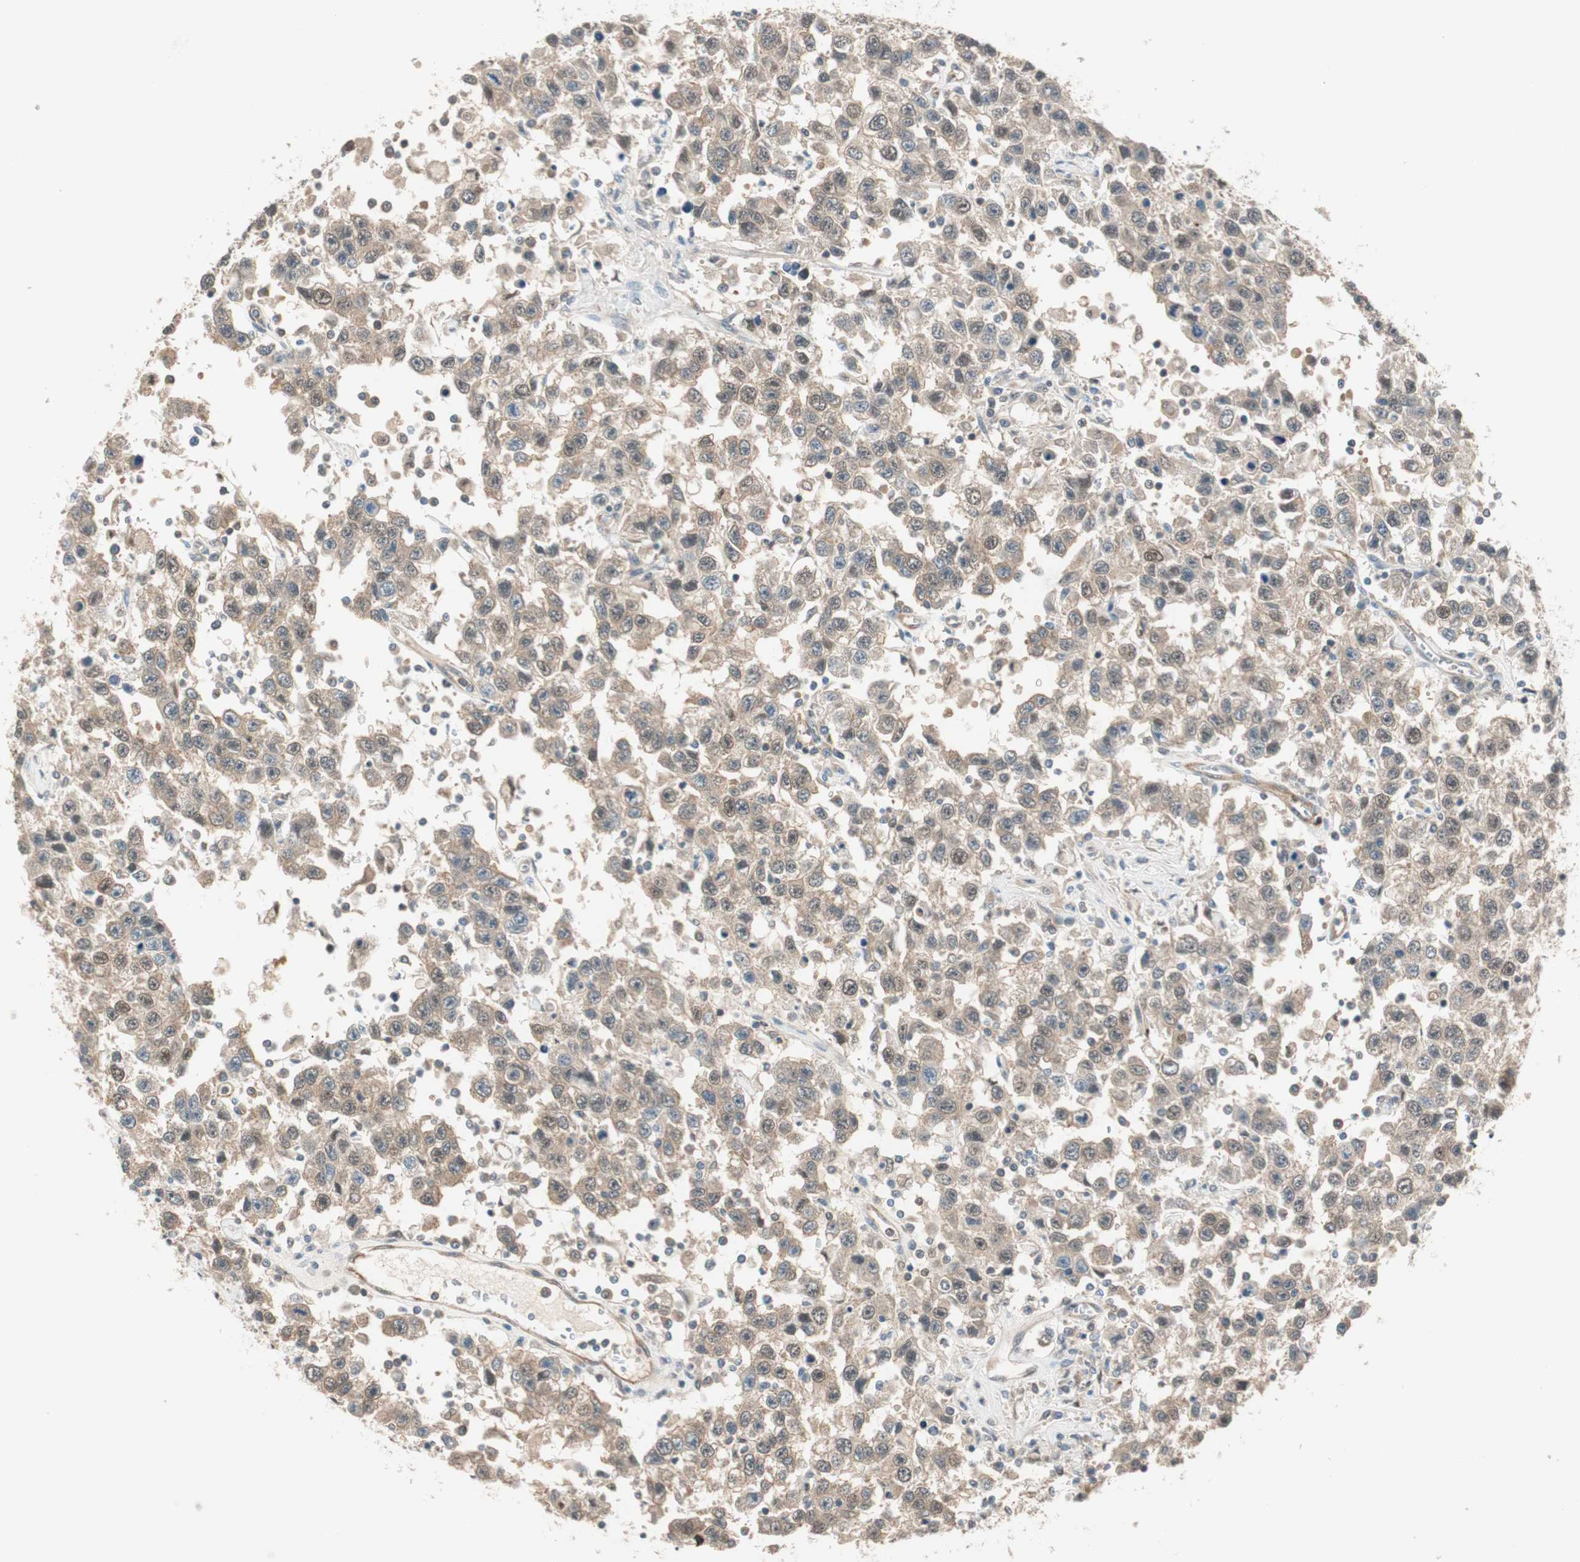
{"staining": {"intensity": "weak", "quantity": ">75%", "location": "cytoplasmic/membranous,nuclear"}, "tissue": "testis cancer", "cell_type": "Tumor cells", "image_type": "cancer", "snomed": [{"axis": "morphology", "description": "Seminoma, NOS"}, {"axis": "topography", "description": "Testis"}], "caption": "About >75% of tumor cells in testis seminoma display weak cytoplasmic/membranous and nuclear protein positivity as visualized by brown immunohistochemical staining.", "gene": "PSMD8", "patient": {"sex": "male", "age": 41}}